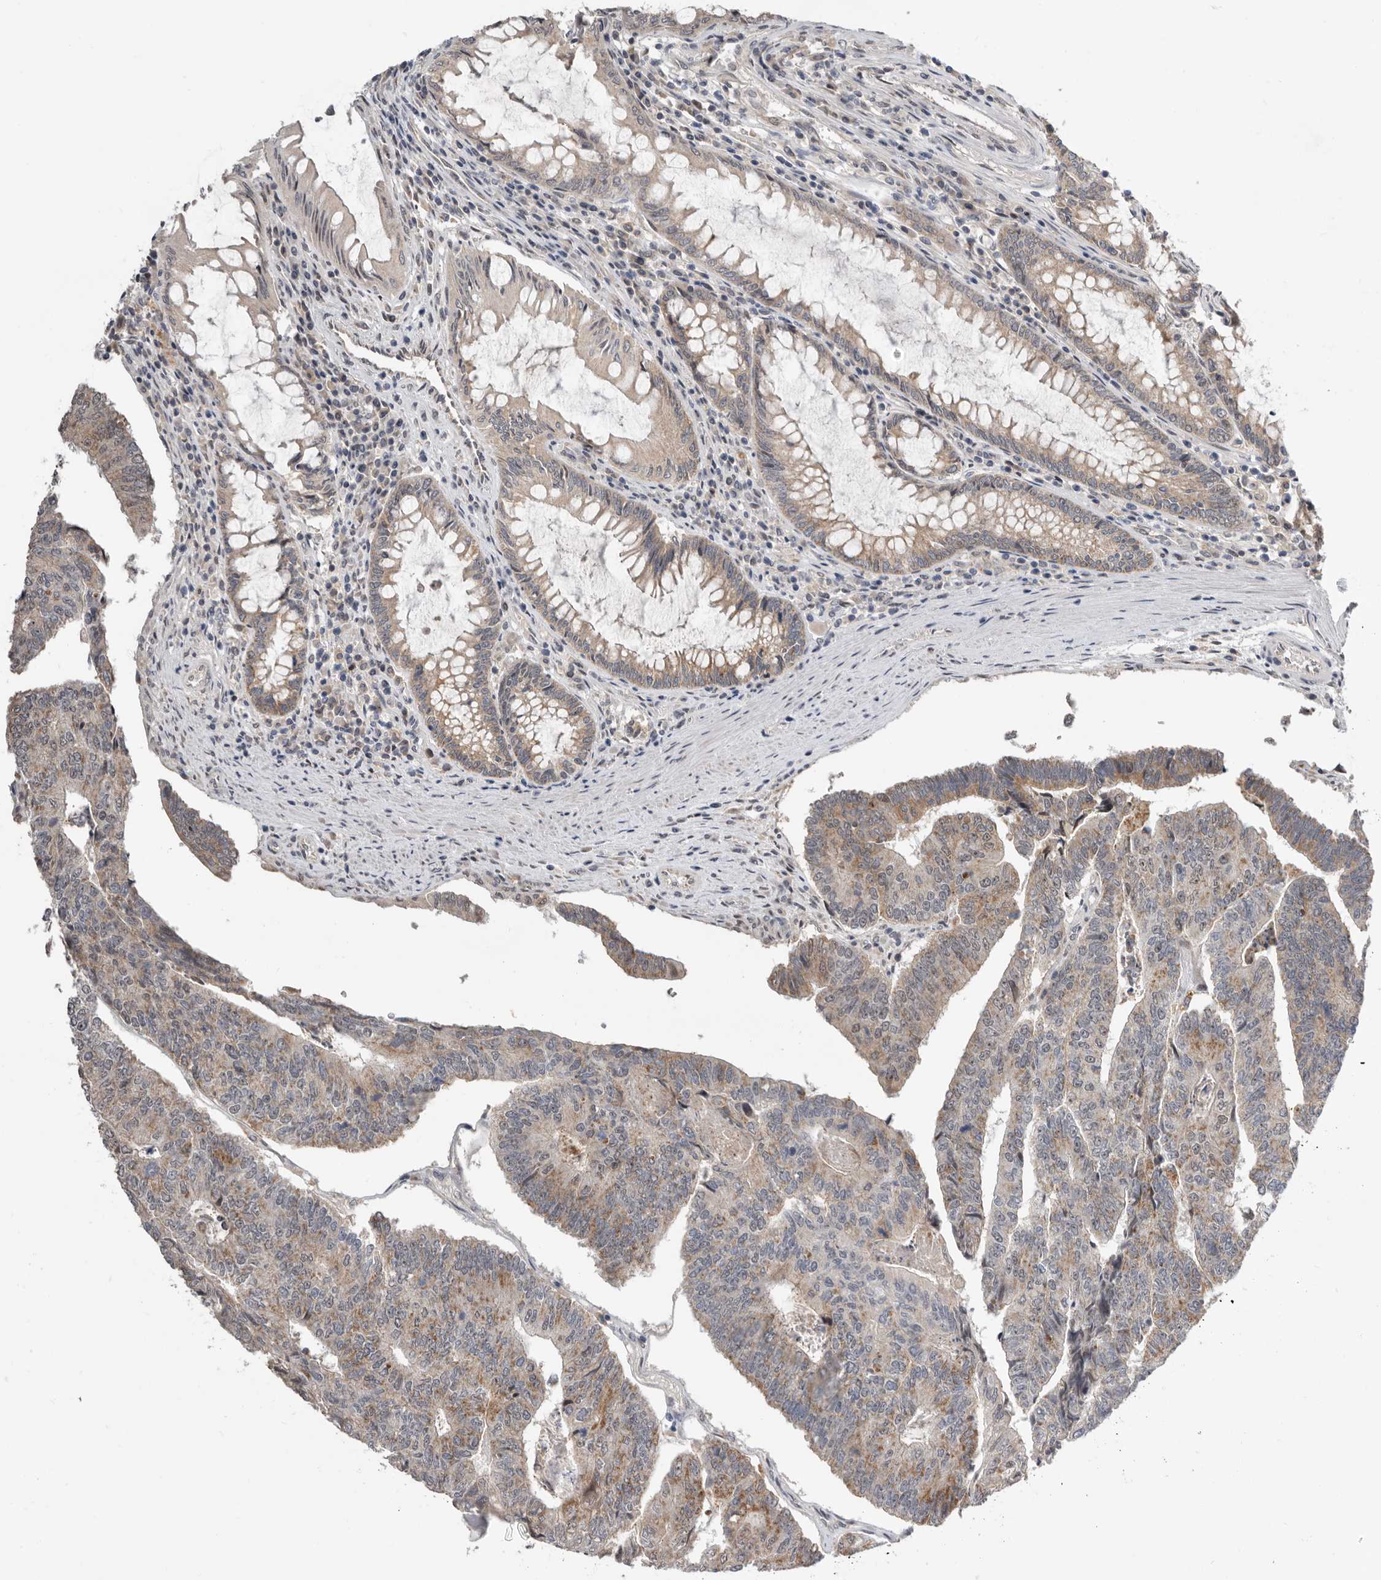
{"staining": {"intensity": "moderate", "quantity": ">75%", "location": "cytoplasmic/membranous"}, "tissue": "colorectal cancer", "cell_type": "Tumor cells", "image_type": "cancer", "snomed": [{"axis": "morphology", "description": "Adenocarcinoma, NOS"}, {"axis": "topography", "description": "Colon"}], "caption": "Colorectal adenocarcinoma stained with immunohistochemistry (IHC) shows moderate cytoplasmic/membranous positivity in about >75% of tumor cells. (DAB (3,3'-diaminobenzidine) IHC with brightfield microscopy, high magnification).", "gene": "BRCA2", "patient": {"sex": "female", "age": 67}}